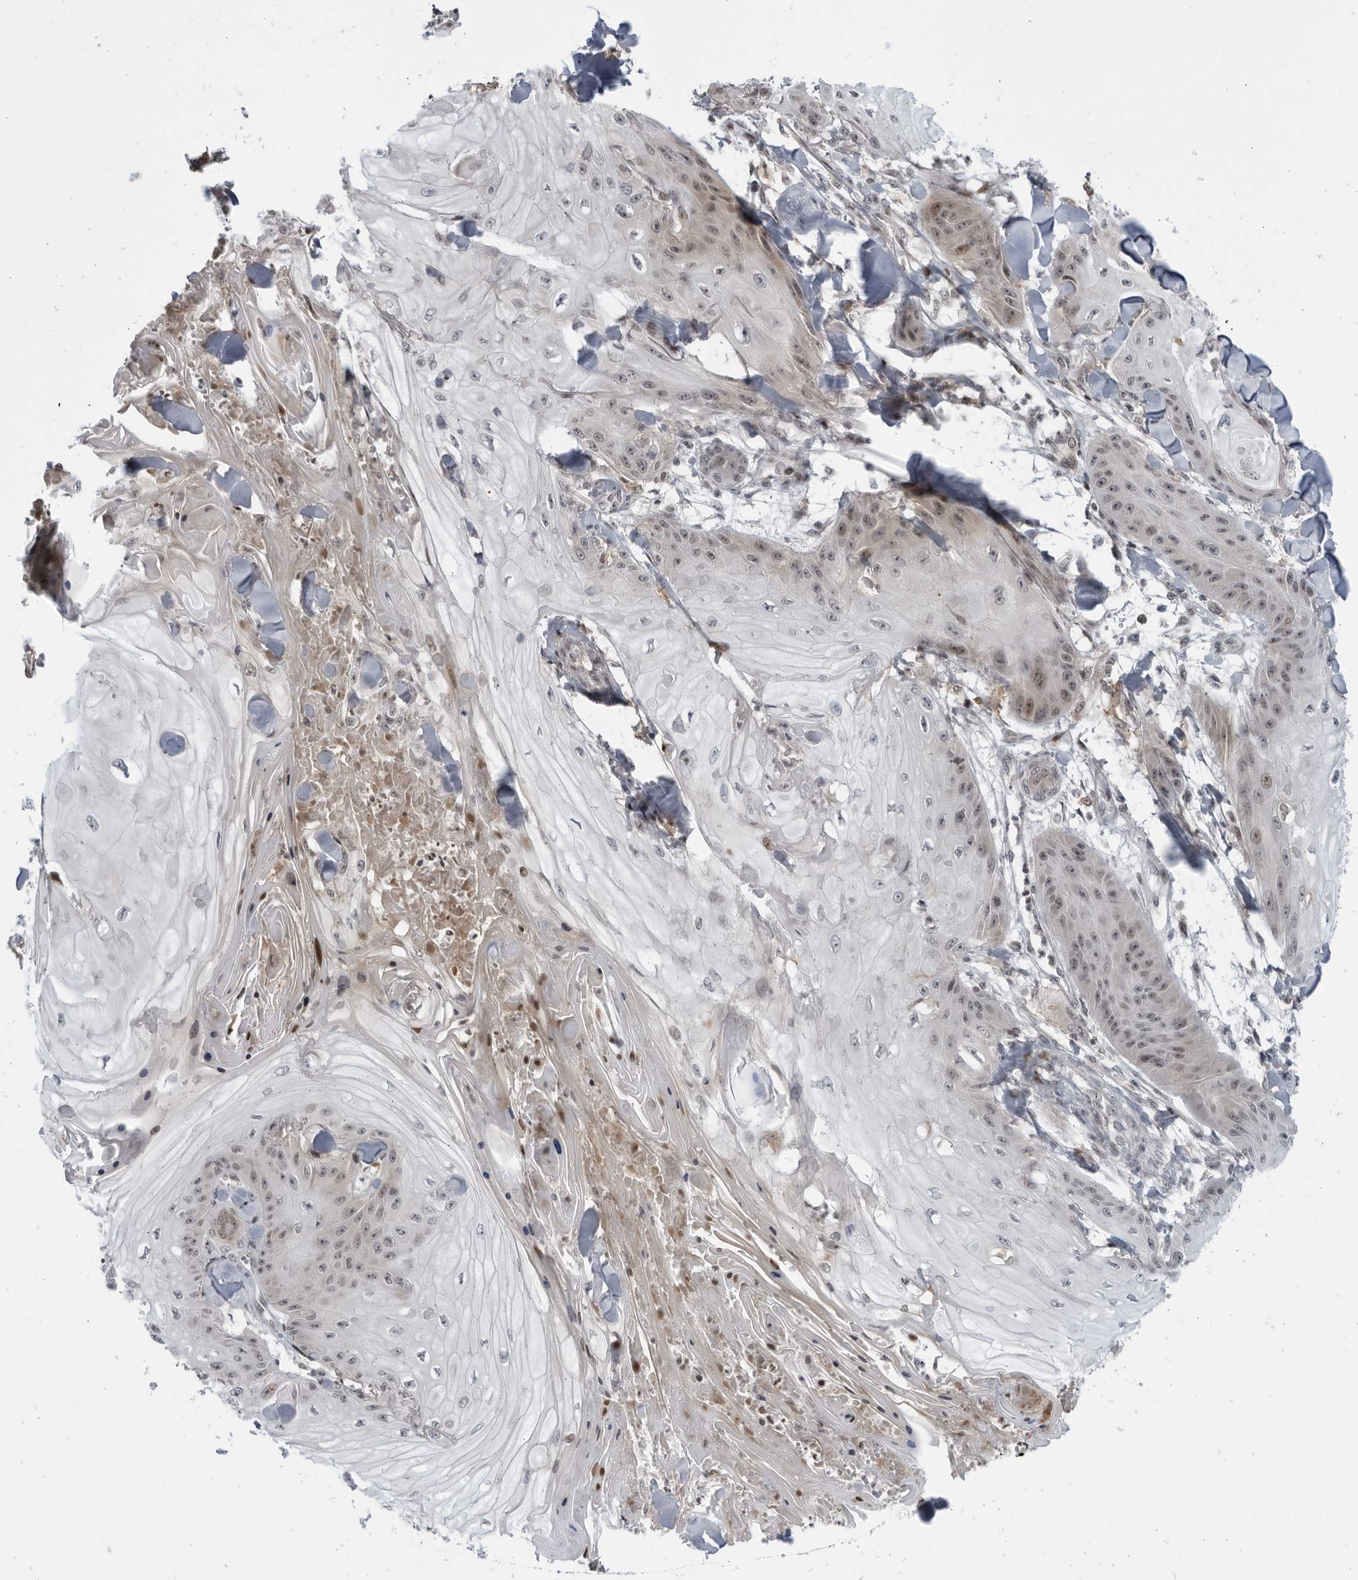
{"staining": {"intensity": "negative", "quantity": "none", "location": "none"}, "tissue": "skin cancer", "cell_type": "Tumor cells", "image_type": "cancer", "snomed": [{"axis": "morphology", "description": "Squamous cell carcinoma, NOS"}, {"axis": "topography", "description": "Skin"}], "caption": "Squamous cell carcinoma (skin) was stained to show a protein in brown. There is no significant staining in tumor cells.", "gene": "DTL", "patient": {"sex": "male", "age": 74}}